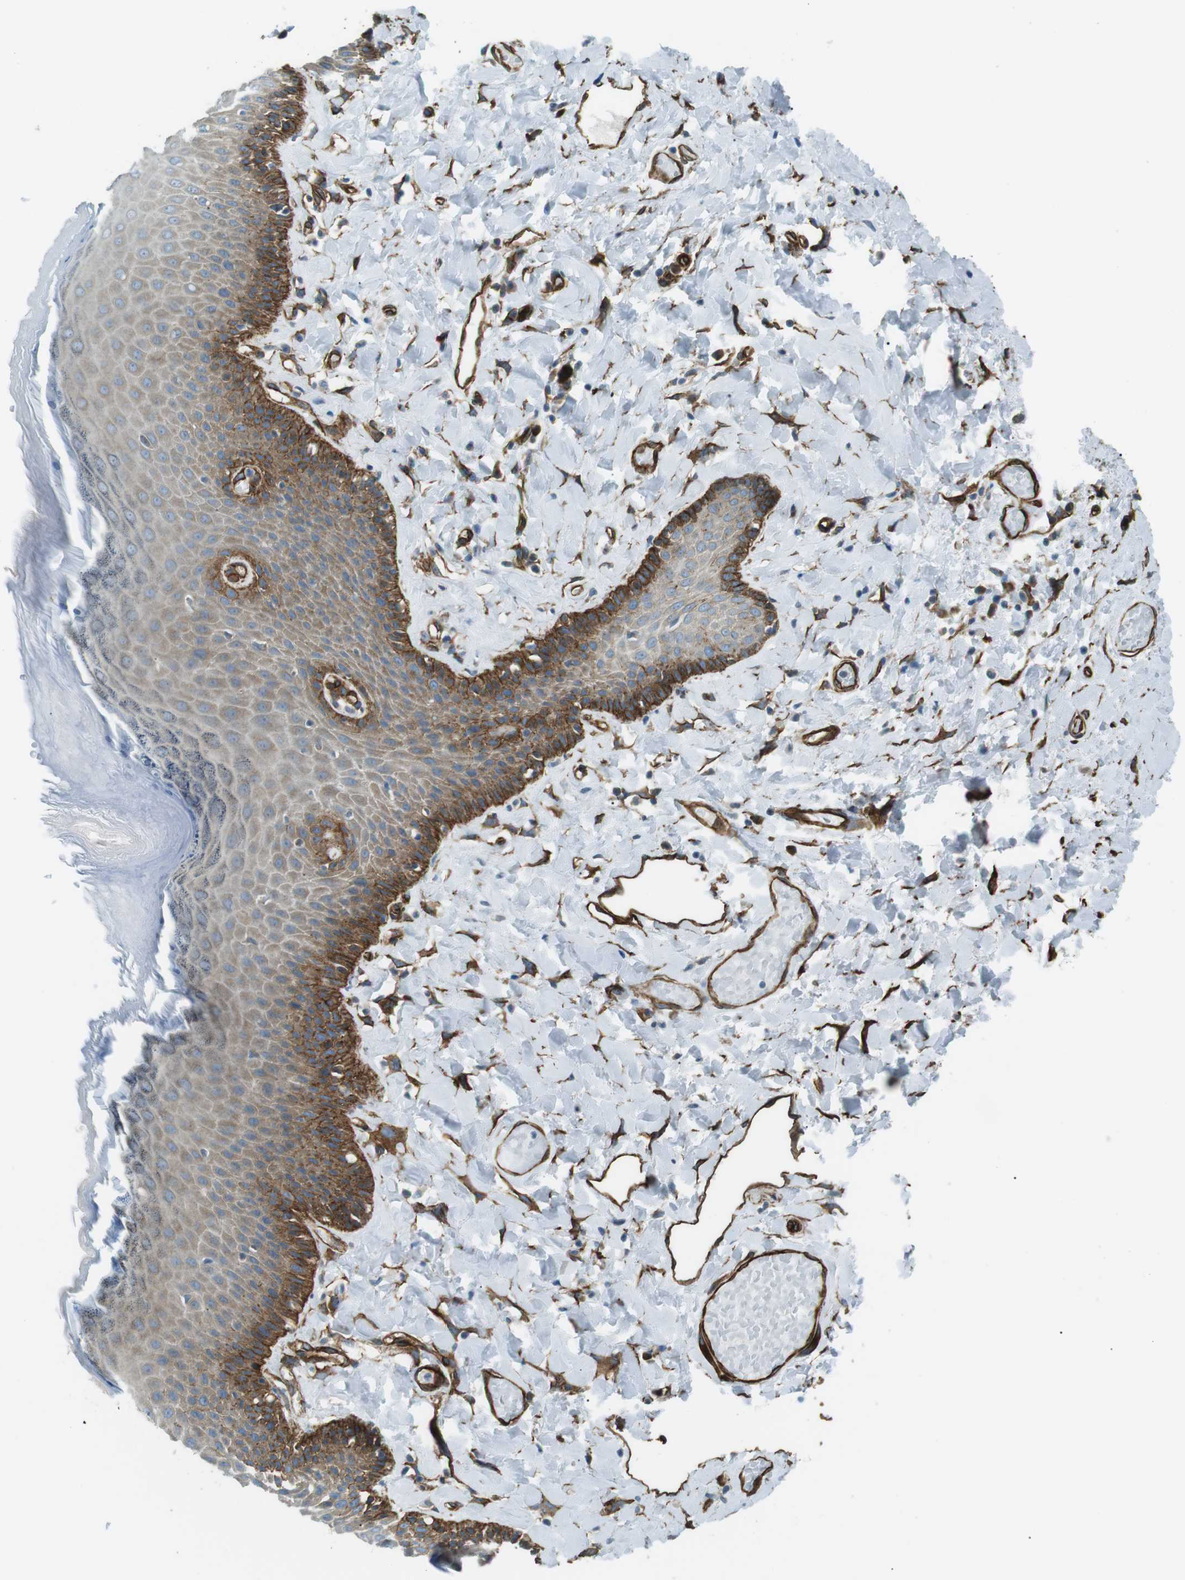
{"staining": {"intensity": "strong", "quantity": "<25%", "location": "cytoplasmic/membranous"}, "tissue": "skin", "cell_type": "Epidermal cells", "image_type": "normal", "snomed": [{"axis": "morphology", "description": "Normal tissue, NOS"}, {"axis": "topography", "description": "Anal"}], "caption": "A histopathology image showing strong cytoplasmic/membranous staining in about <25% of epidermal cells in benign skin, as visualized by brown immunohistochemical staining.", "gene": "ODR4", "patient": {"sex": "male", "age": 69}}